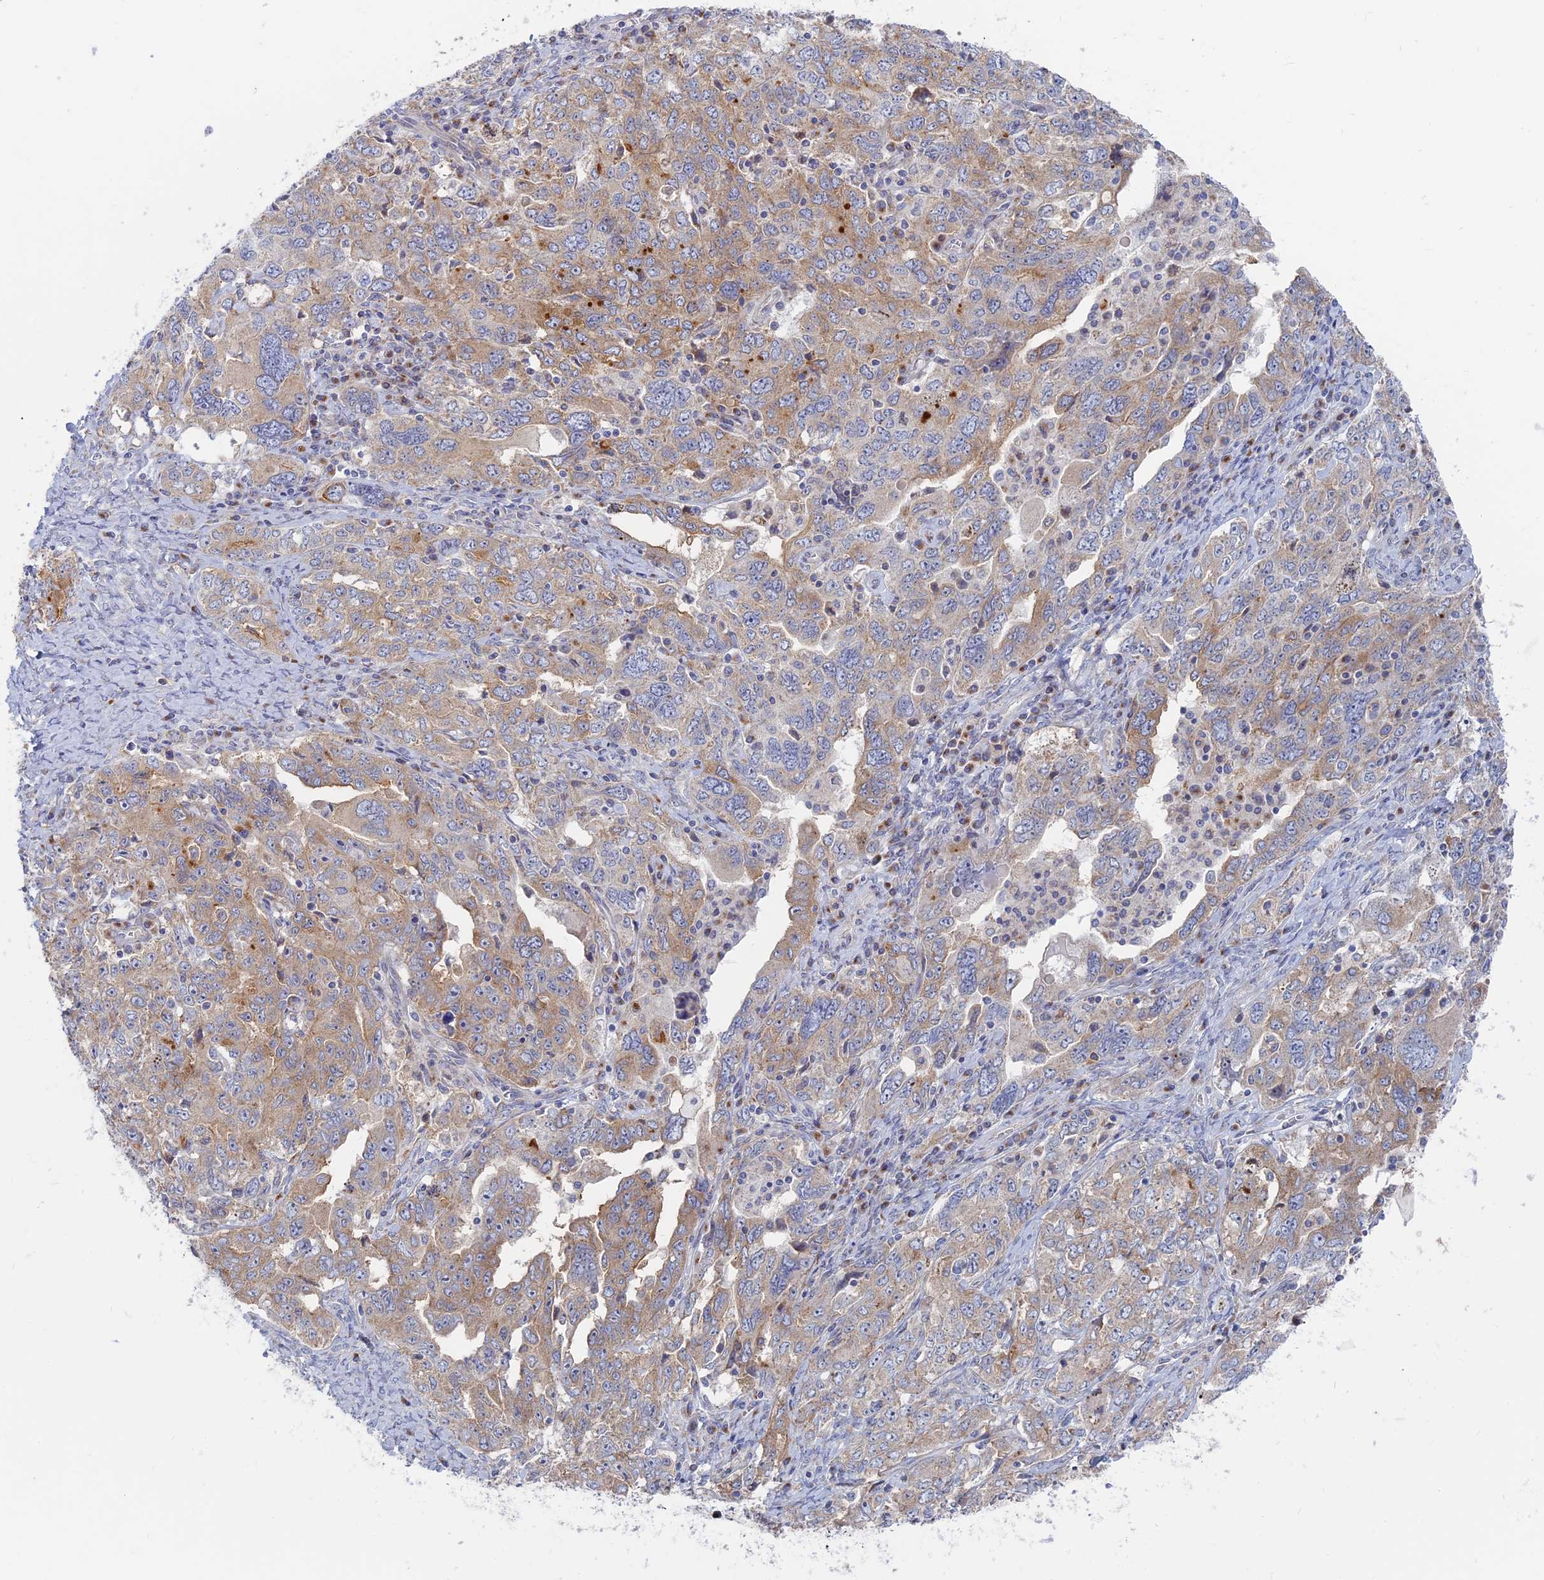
{"staining": {"intensity": "moderate", "quantity": "<25%", "location": "cytoplasmic/membranous"}, "tissue": "ovarian cancer", "cell_type": "Tumor cells", "image_type": "cancer", "snomed": [{"axis": "morphology", "description": "Carcinoma, endometroid"}, {"axis": "topography", "description": "Ovary"}], "caption": "Immunohistochemistry photomicrograph of endometroid carcinoma (ovarian) stained for a protein (brown), which displays low levels of moderate cytoplasmic/membranous expression in about <25% of tumor cells.", "gene": "TBC1D30", "patient": {"sex": "female", "age": 62}}